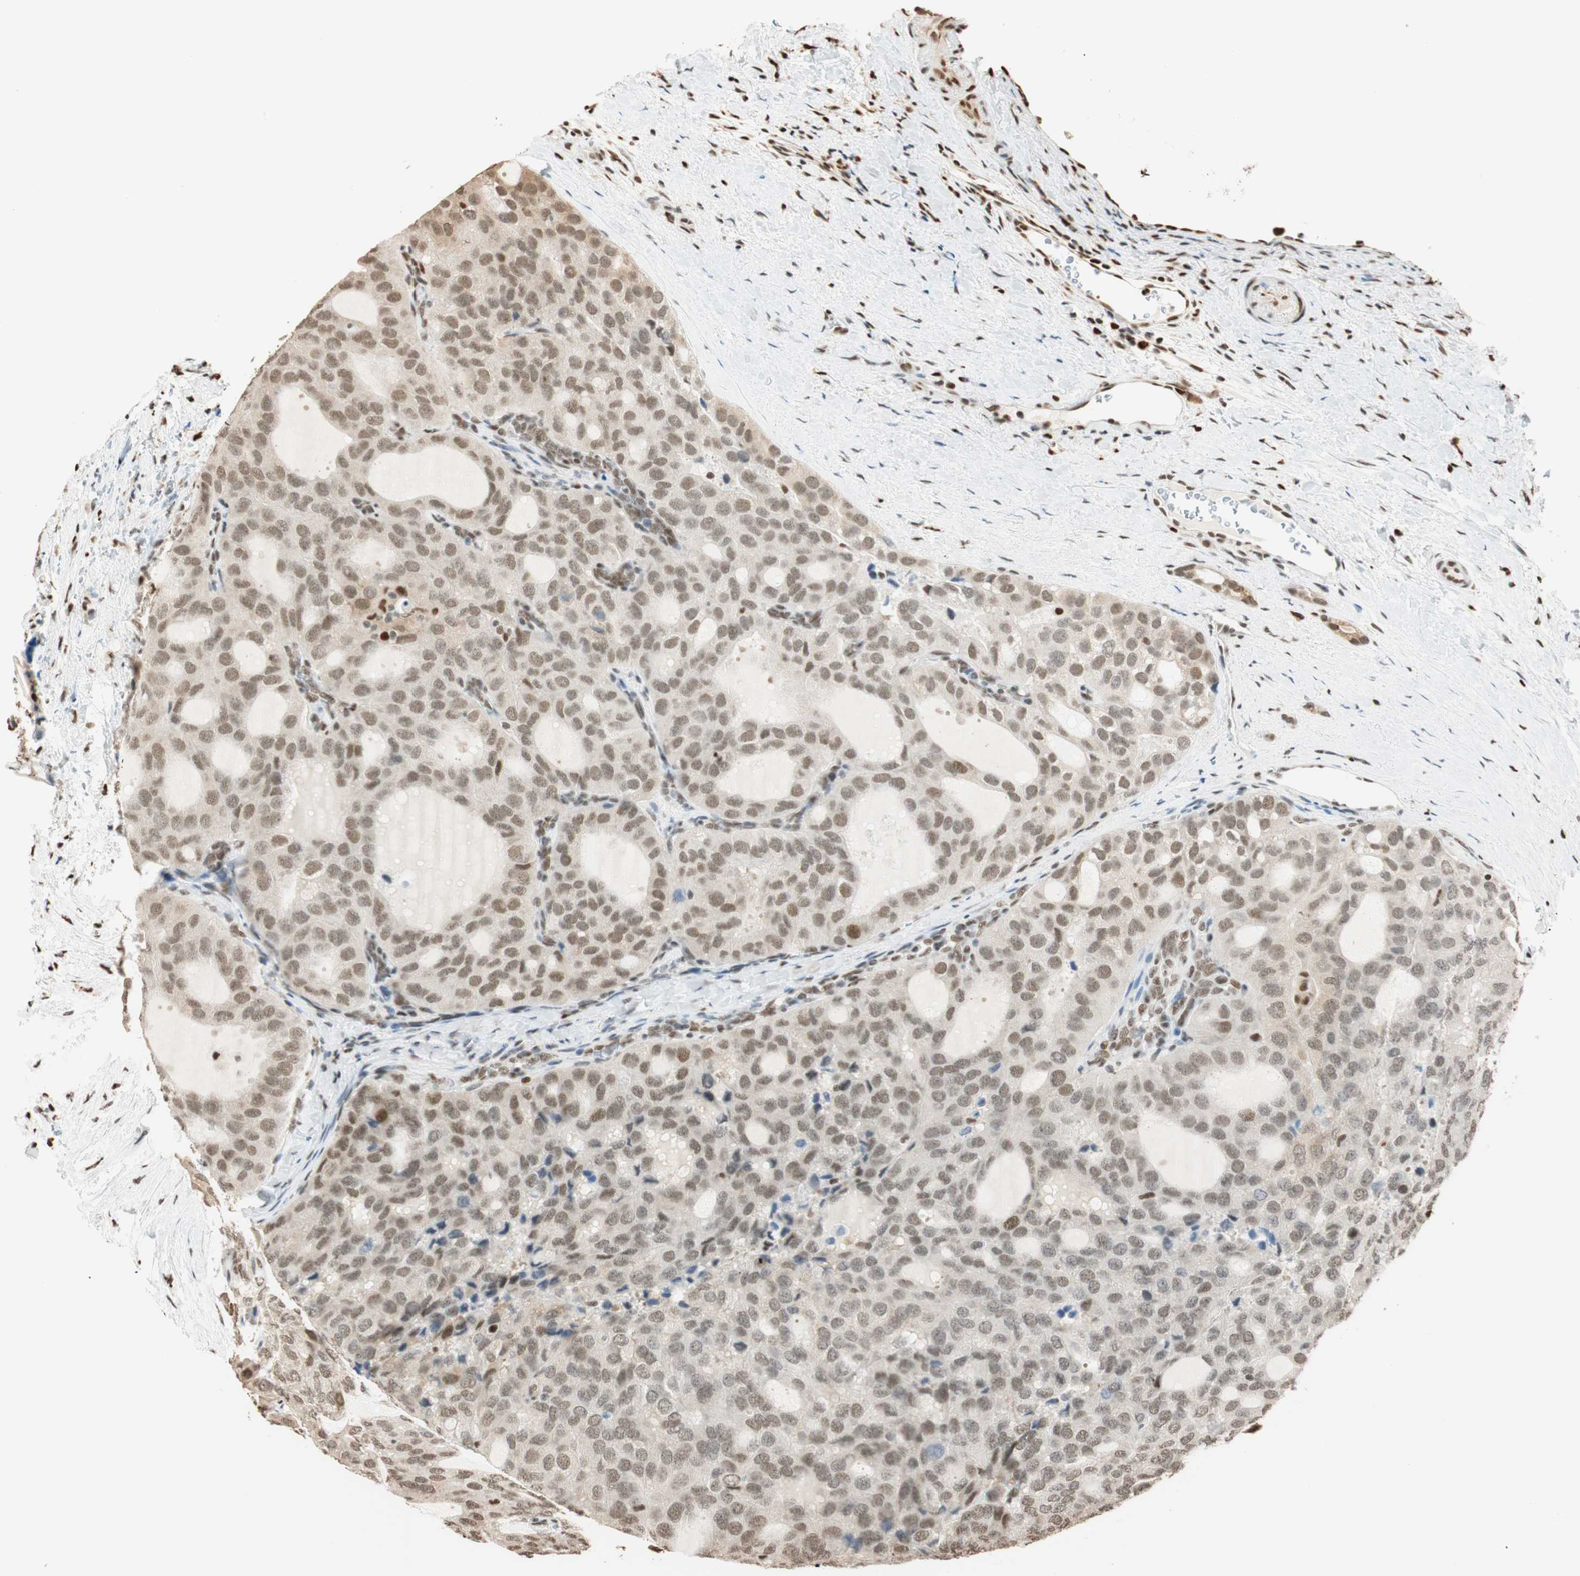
{"staining": {"intensity": "weak", "quantity": ">75%", "location": "nuclear"}, "tissue": "thyroid cancer", "cell_type": "Tumor cells", "image_type": "cancer", "snomed": [{"axis": "morphology", "description": "Normal tissue, NOS"}, {"axis": "morphology", "description": "Papillary adenocarcinoma, NOS"}, {"axis": "topography", "description": "Thyroid gland"}], "caption": "Tumor cells show low levels of weak nuclear expression in approximately >75% of cells in thyroid papillary adenocarcinoma. The staining is performed using DAB brown chromogen to label protein expression. The nuclei are counter-stained blue using hematoxylin.", "gene": "FANCG", "patient": {"sex": "female", "age": 30}}